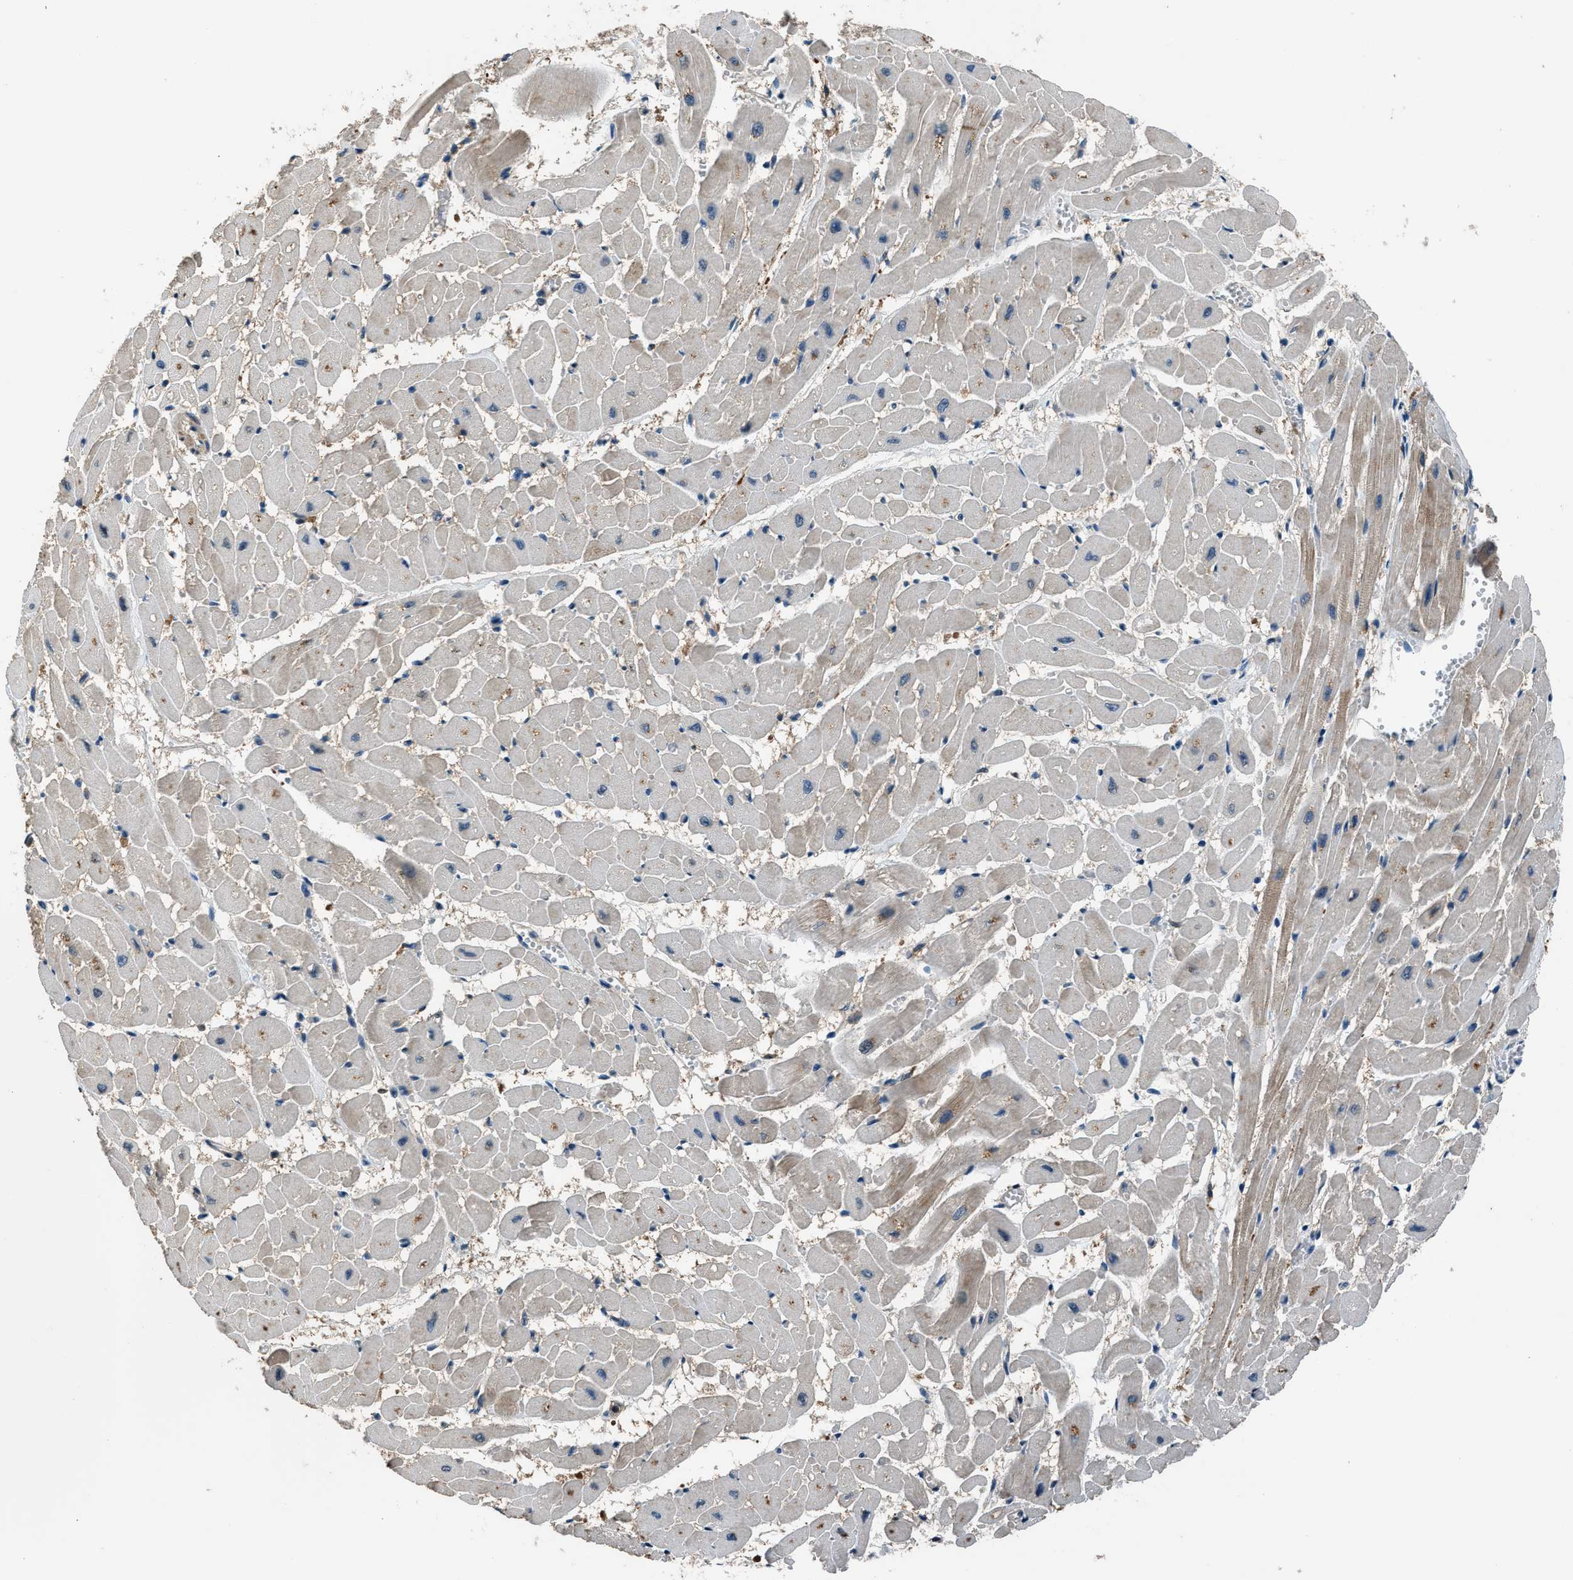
{"staining": {"intensity": "moderate", "quantity": "<25%", "location": "cytoplasmic/membranous"}, "tissue": "heart muscle", "cell_type": "Cardiomyocytes", "image_type": "normal", "snomed": [{"axis": "morphology", "description": "Normal tissue, NOS"}, {"axis": "topography", "description": "Heart"}], "caption": "Moderate cytoplasmic/membranous protein staining is identified in about <25% of cardiomyocytes in heart muscle. Nuclei are stained in blue.", "gene": "ARHGEF11", "patient": {"sex": "male", "age": 45}}